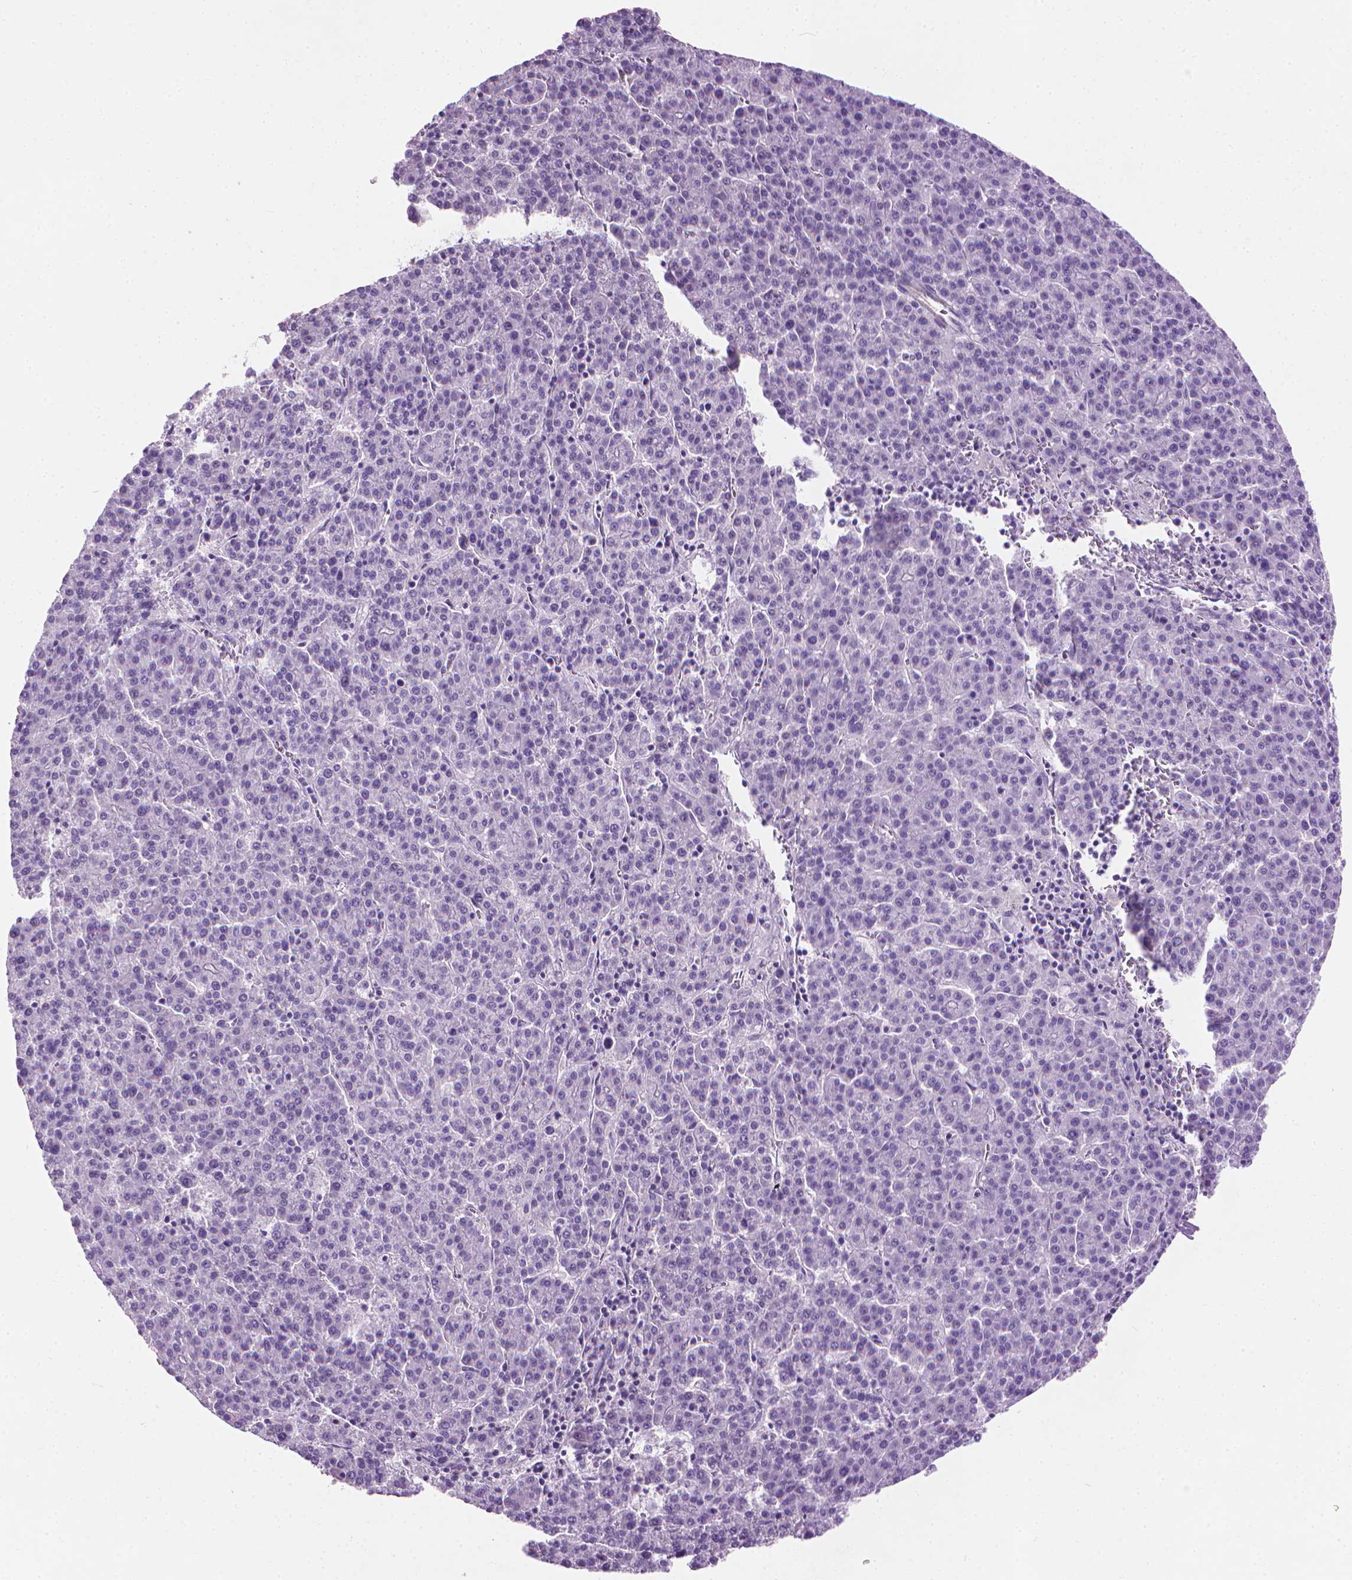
{"staining": {"intensity": "negative", "quantity": "none", "location": "none"}, "tissue": "liver cancer", "cell_type": "Tumor cells", "image_type": "cancer", "snomed": [{"axis": "morphology", "description": "Carcinoma, Hepatocellular, NOS"}, {"axis": "topography", "description": "Liver"}], "caption": "An IHC histopathology image of liver hepatocellular carcinoma is shown. There is no staining in tumor cells of liver hepatocellular carcinoma.", "gene": "KRT73", "patient": {"sex": "female", "age": 58}}